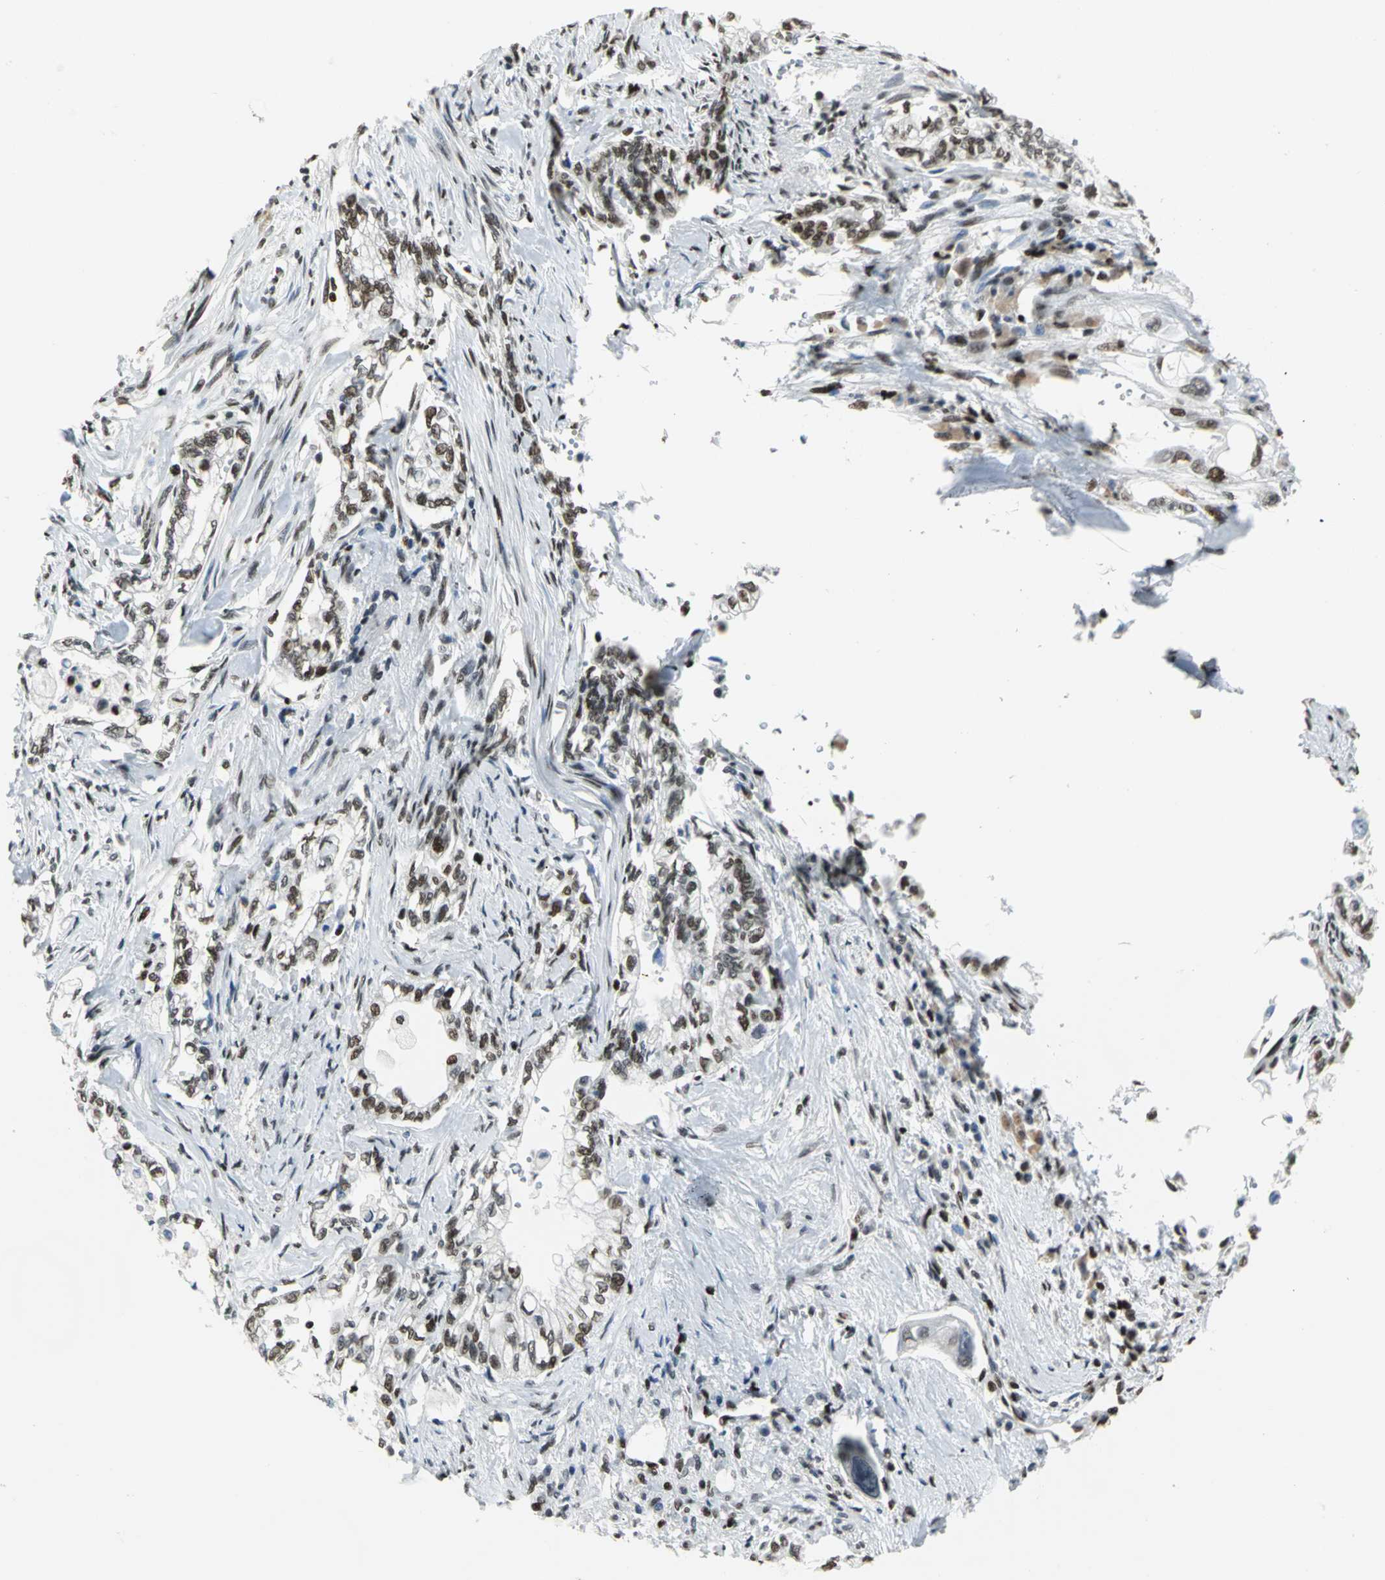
{"staining": {"intensity": "moderate", "quantity": ">75%", "location": "nuclear"}, "tissue": "pancreatic cancer", "cell_type": "Tumor cells", "image_type": "cancer", "snomed": [{"axis": "morphology", "description": "Normal tissue, NOS"}, {"axis": "topography", "description": "Pancreas"}], "caption": "DAB immunohistochemical staining of human pancreatic cancer displays moderate nuclear protein staining in about >75% of tumor cells.", "gene": "HNRNPD", "patient": {"sex": "male", "age": 42}}